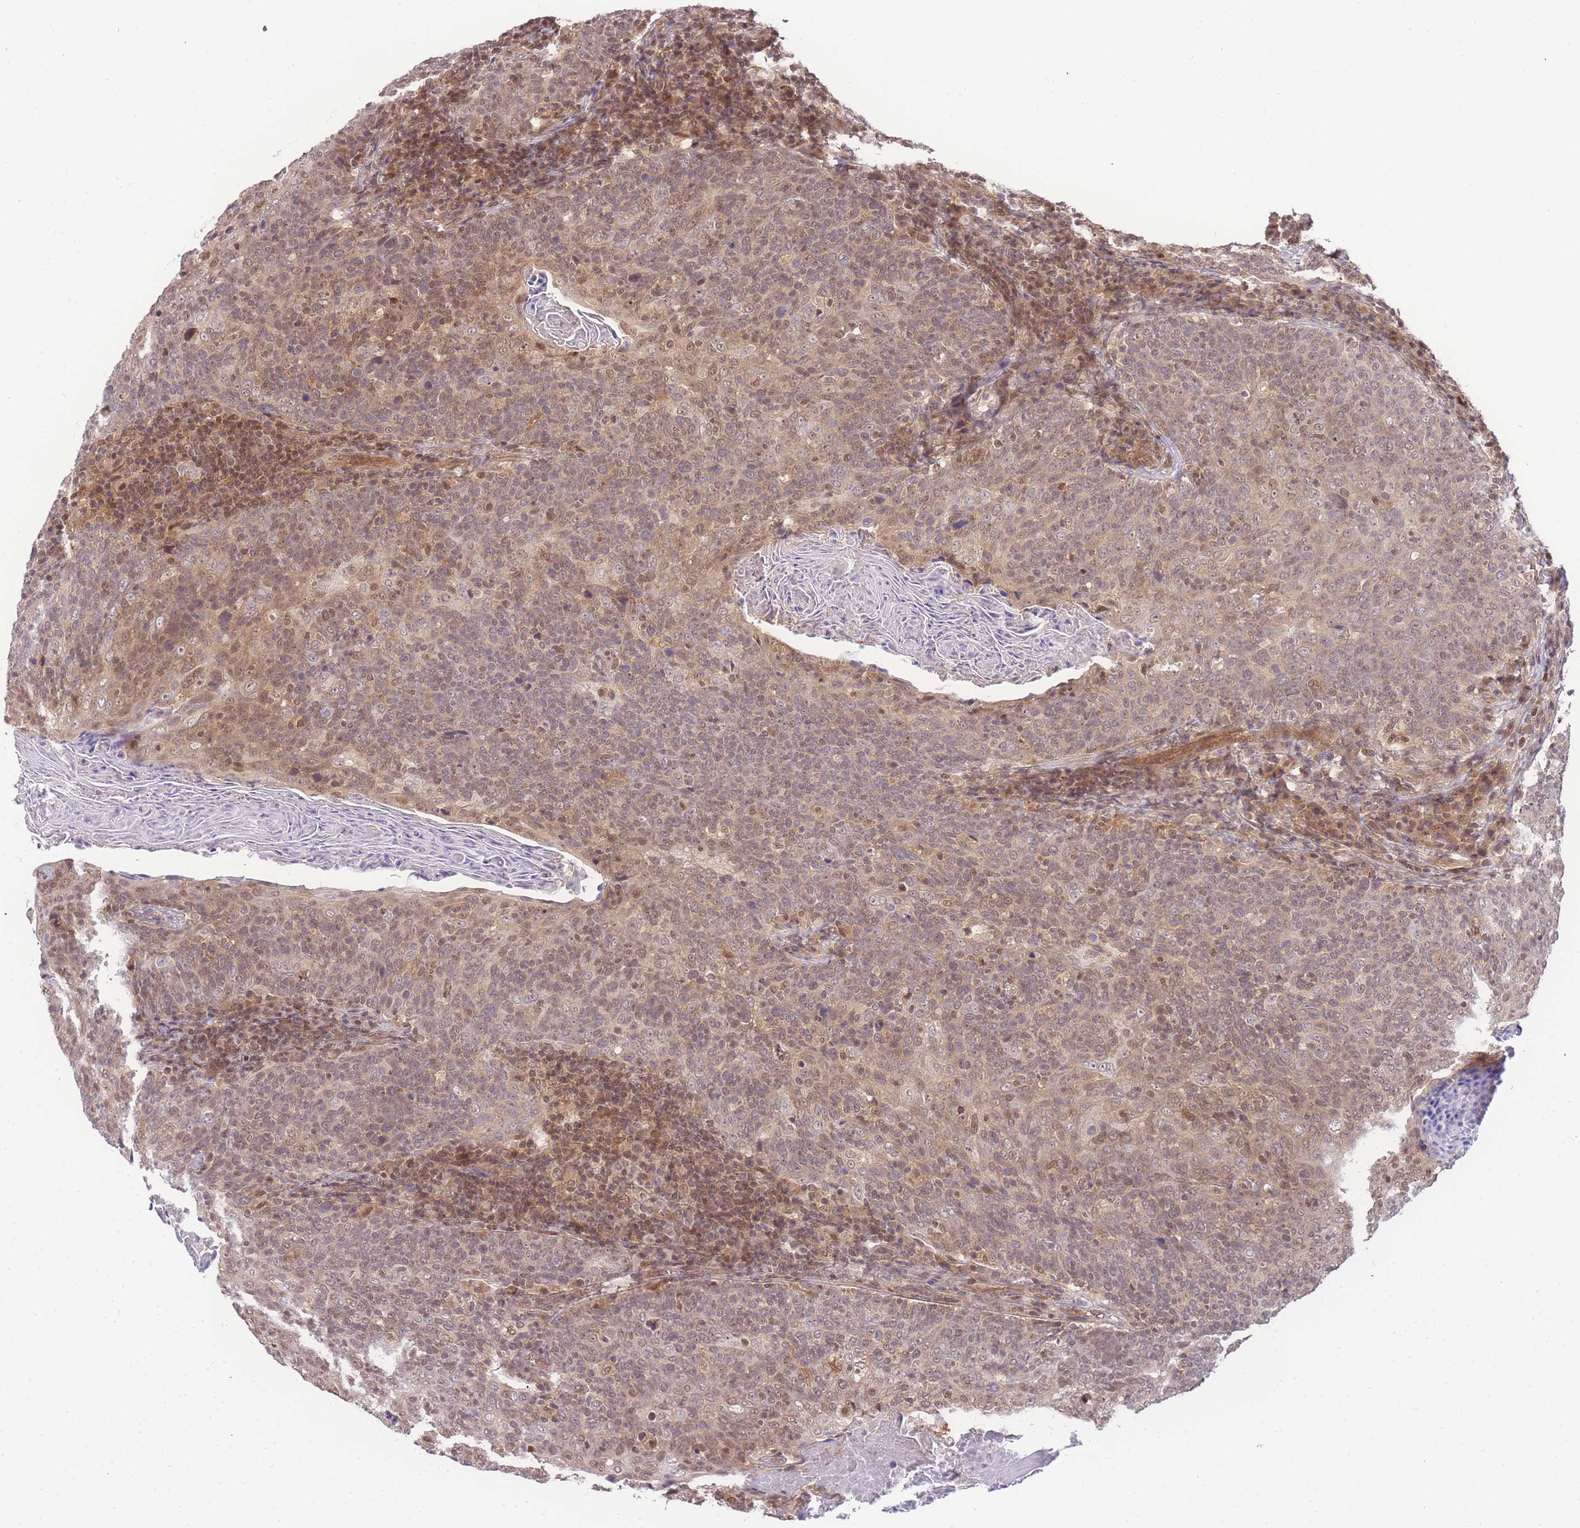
{"staining": {"intensity": "moderate", "quantity": ">75%", "location": "cytoplasmic/membranous,nuclear"}, "tissue": "head and neck cancer", "cell_type": "Tumor cells", "image_type": "cancer", "snomed": [{"axis": "morphology", "description": "Squamous cell carcinoma, NOS"}, {"axis": "morphology", "description": "Squamous cell carcinoma, metastatic, NOS"}, {"axis": "topography", "description": "Lymph node"}, {"axis": "topography", "description": "Head-Neck"}], "caption": "This is a histology image of IHC staining of head and neck cancer (metastatic squamous cell carcinoma), which shows moderate staining in the cytoplasmic/membranous and nuclear of tumor cells.", "gene": "KIAA1191", "patient": {"sex": "male", "age": 62}}